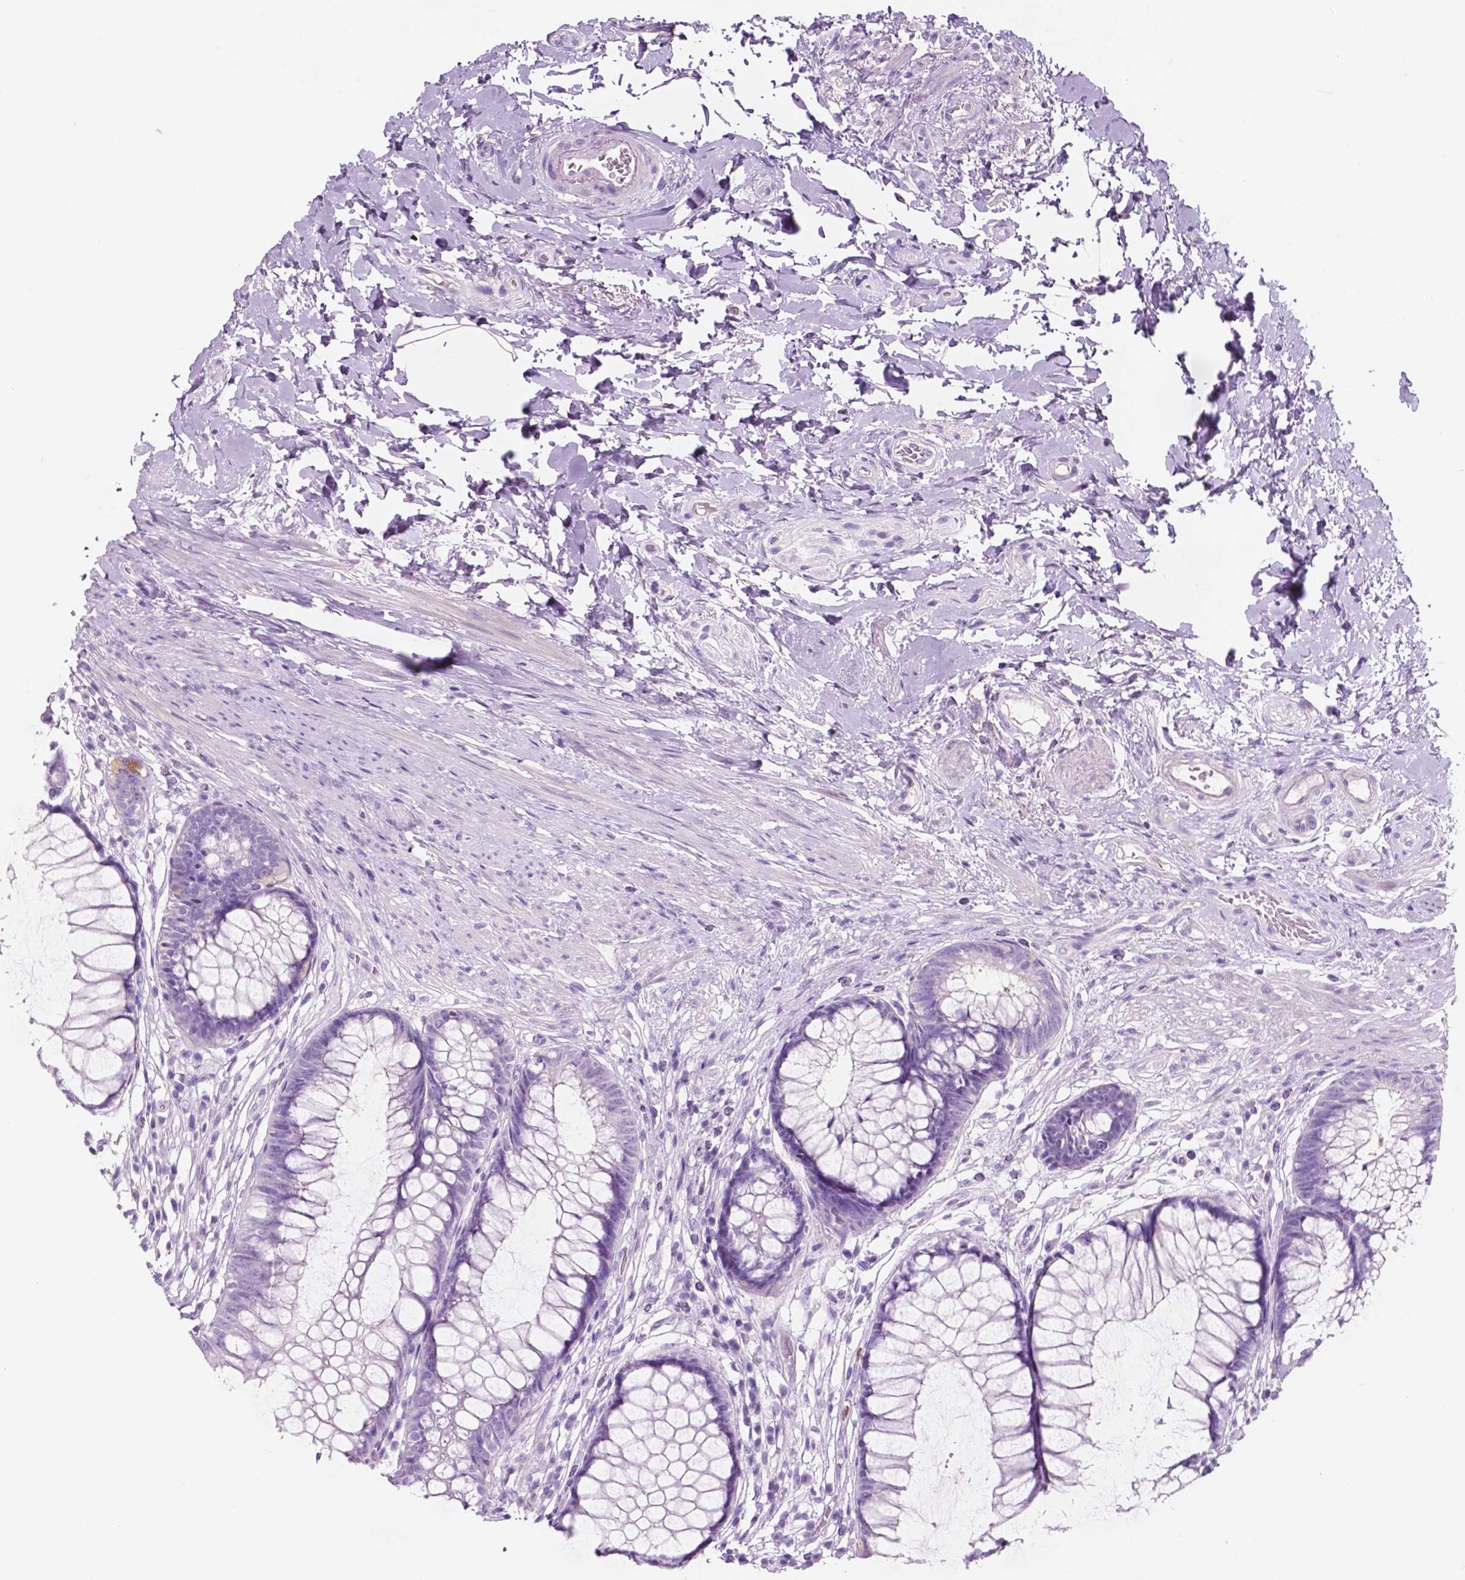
{"staining": {"intensity": "negative", "quantity": "none", "location": "none"}, "tissue": "rectum", "cell_type": "Glandular cells", "image_type": "normal", "snomed": [{"axis": "morphology", "description": "Normal tissue, NOS"}, {"axis": "topography", "description": "Smooth muscle"}, {"axis": "topography", "description": "Rectum"}], "caption": "Immunohistochemistry micrograph of normal human rectum stained for a protein (brown), which demonstrates no positivity in glandular cells.", "gene": "CUZD1", "patient": {"sex": "male", "age": 53}}